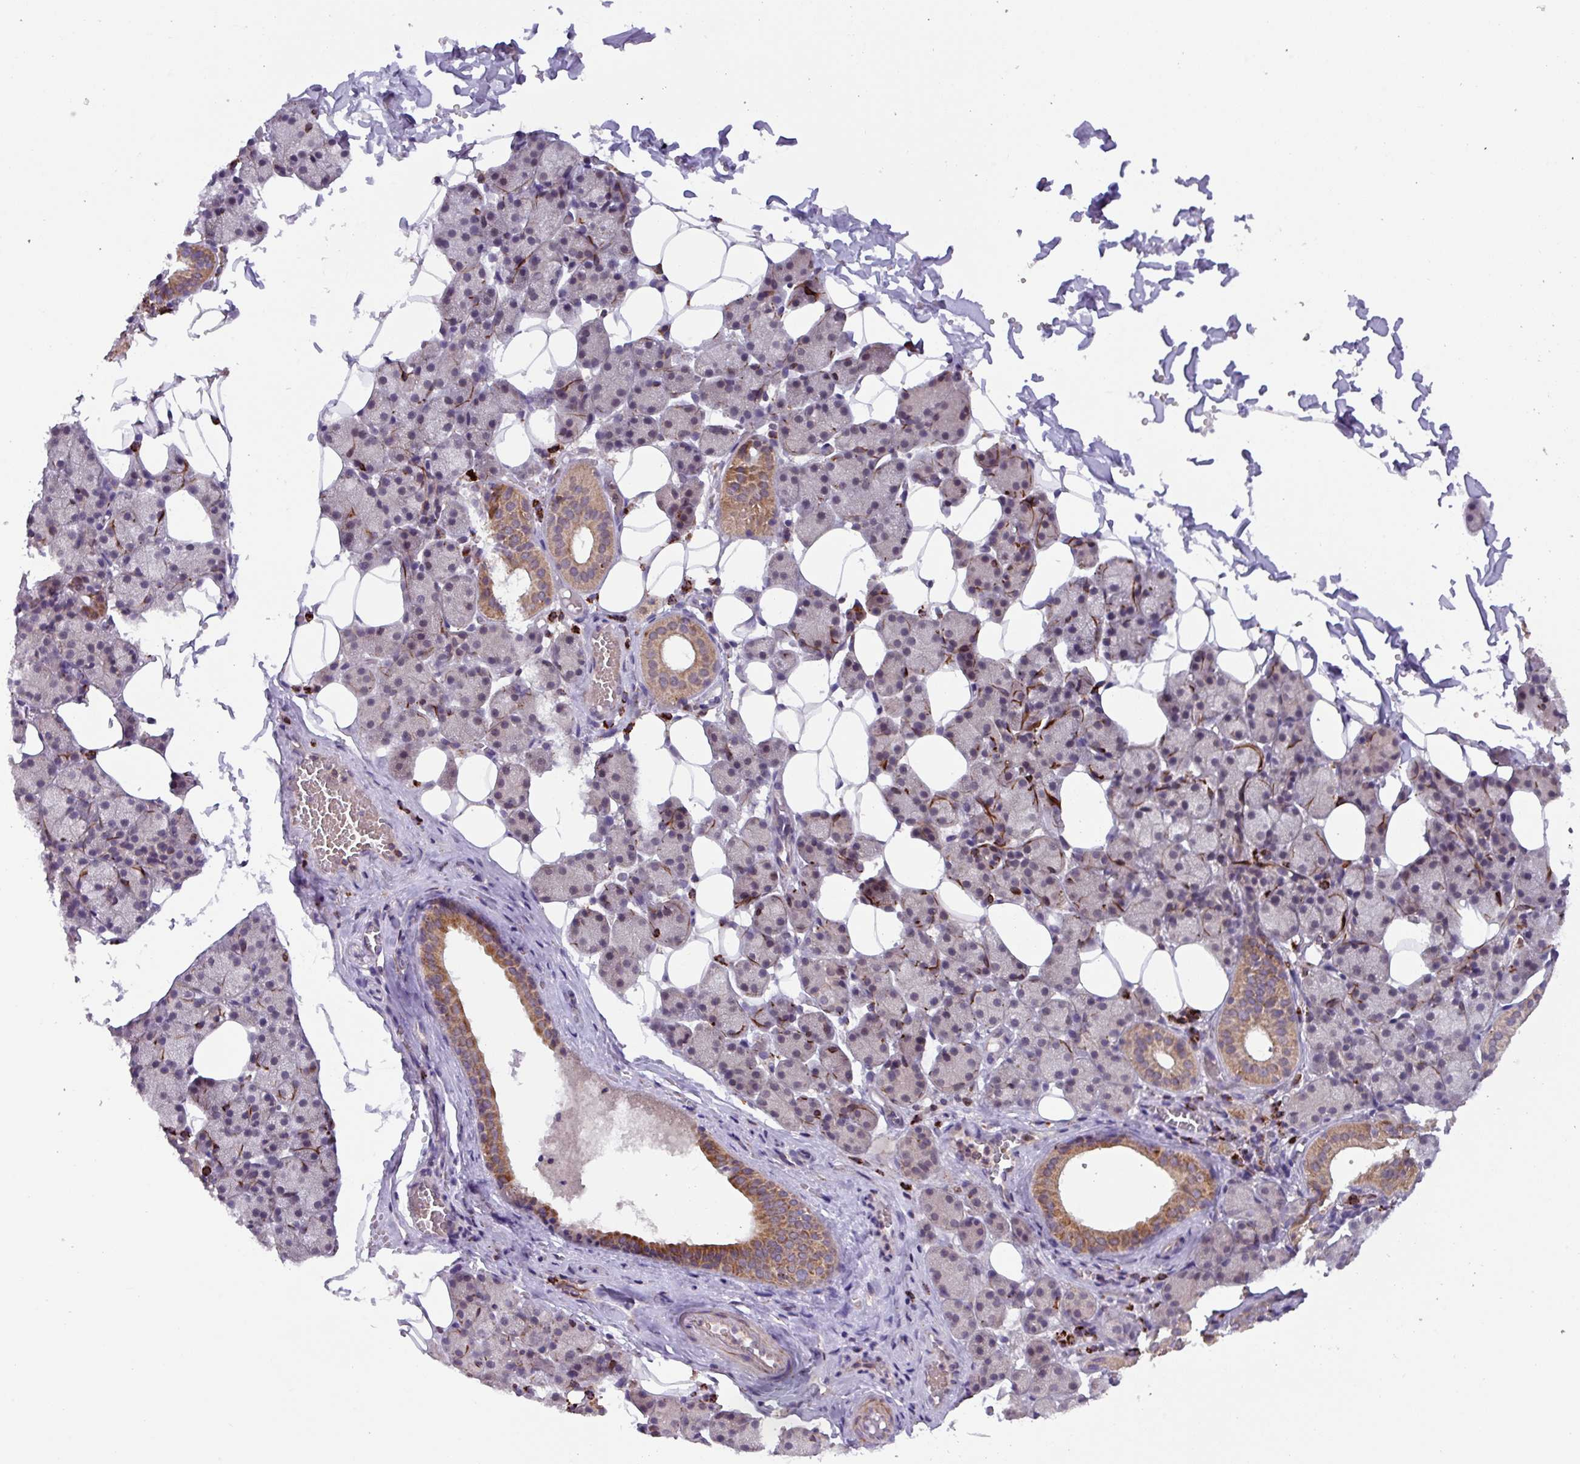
{"staining": {"intensity": "moderate", "quantity": "<25%", "location": "cytoplasmic/membranous"}, "tissue": "salivary gland", "cell_type": "Glandular cells", "image_type": "normal", "snomed": [{"axis": "morphology", "description": "Normal tissue, NOS"}, {"axis": "topography", "description": "Salivary gland"}], "caption": "This histopathology image shows immunohistochemistry (IHC) staining of unremarkable salivary gland, with low moderate cytoplasmic/membranous positivity in approximately <25% of glandular cells.", "gene": "AKIRIN1", "patient": {"sex": "female", "age": 33}}